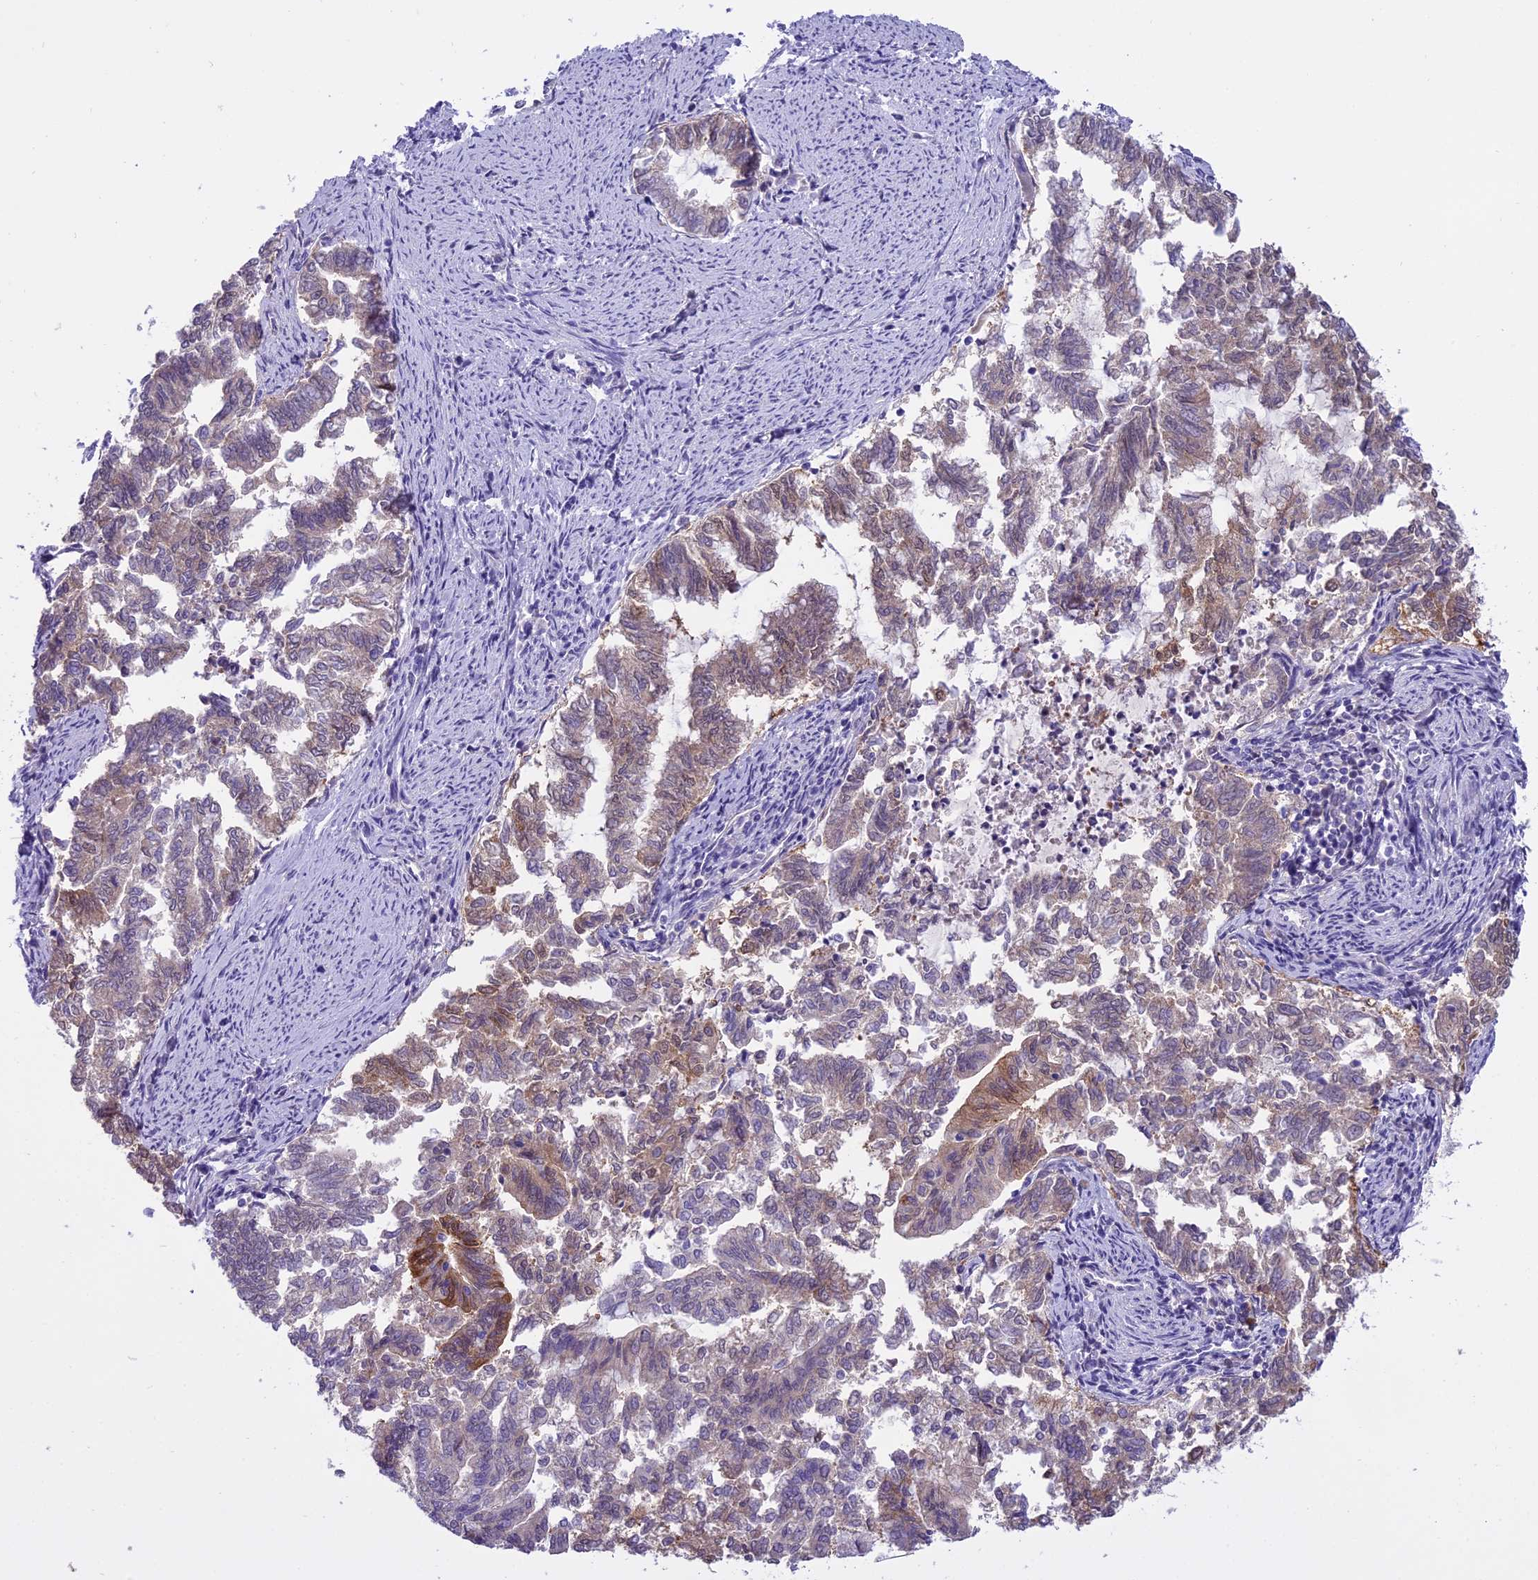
{"staining": {"intensity": "moderate", "quantity": "<25%", "location": "cytoplasmic/membranous,nuclear"}, "tissue": "endometrial cancer", "cell_type": "Tumor cells", "image_type": "cancer", "snomed": [{"axis": "morphology", "description": "Adenocarcinoma, NOS"}, {"axis": "topography", "description": "Endometrium"}], "caption": "About <25% of tumor cells in adenocarcinoma (endometrial) show moderate cytoplasmic/membranous and nuclear protein staining as visualized by brown immunohistochemical staining.", "gene": "MAT2A", "patient": {"sex": "female", "age": 79}}